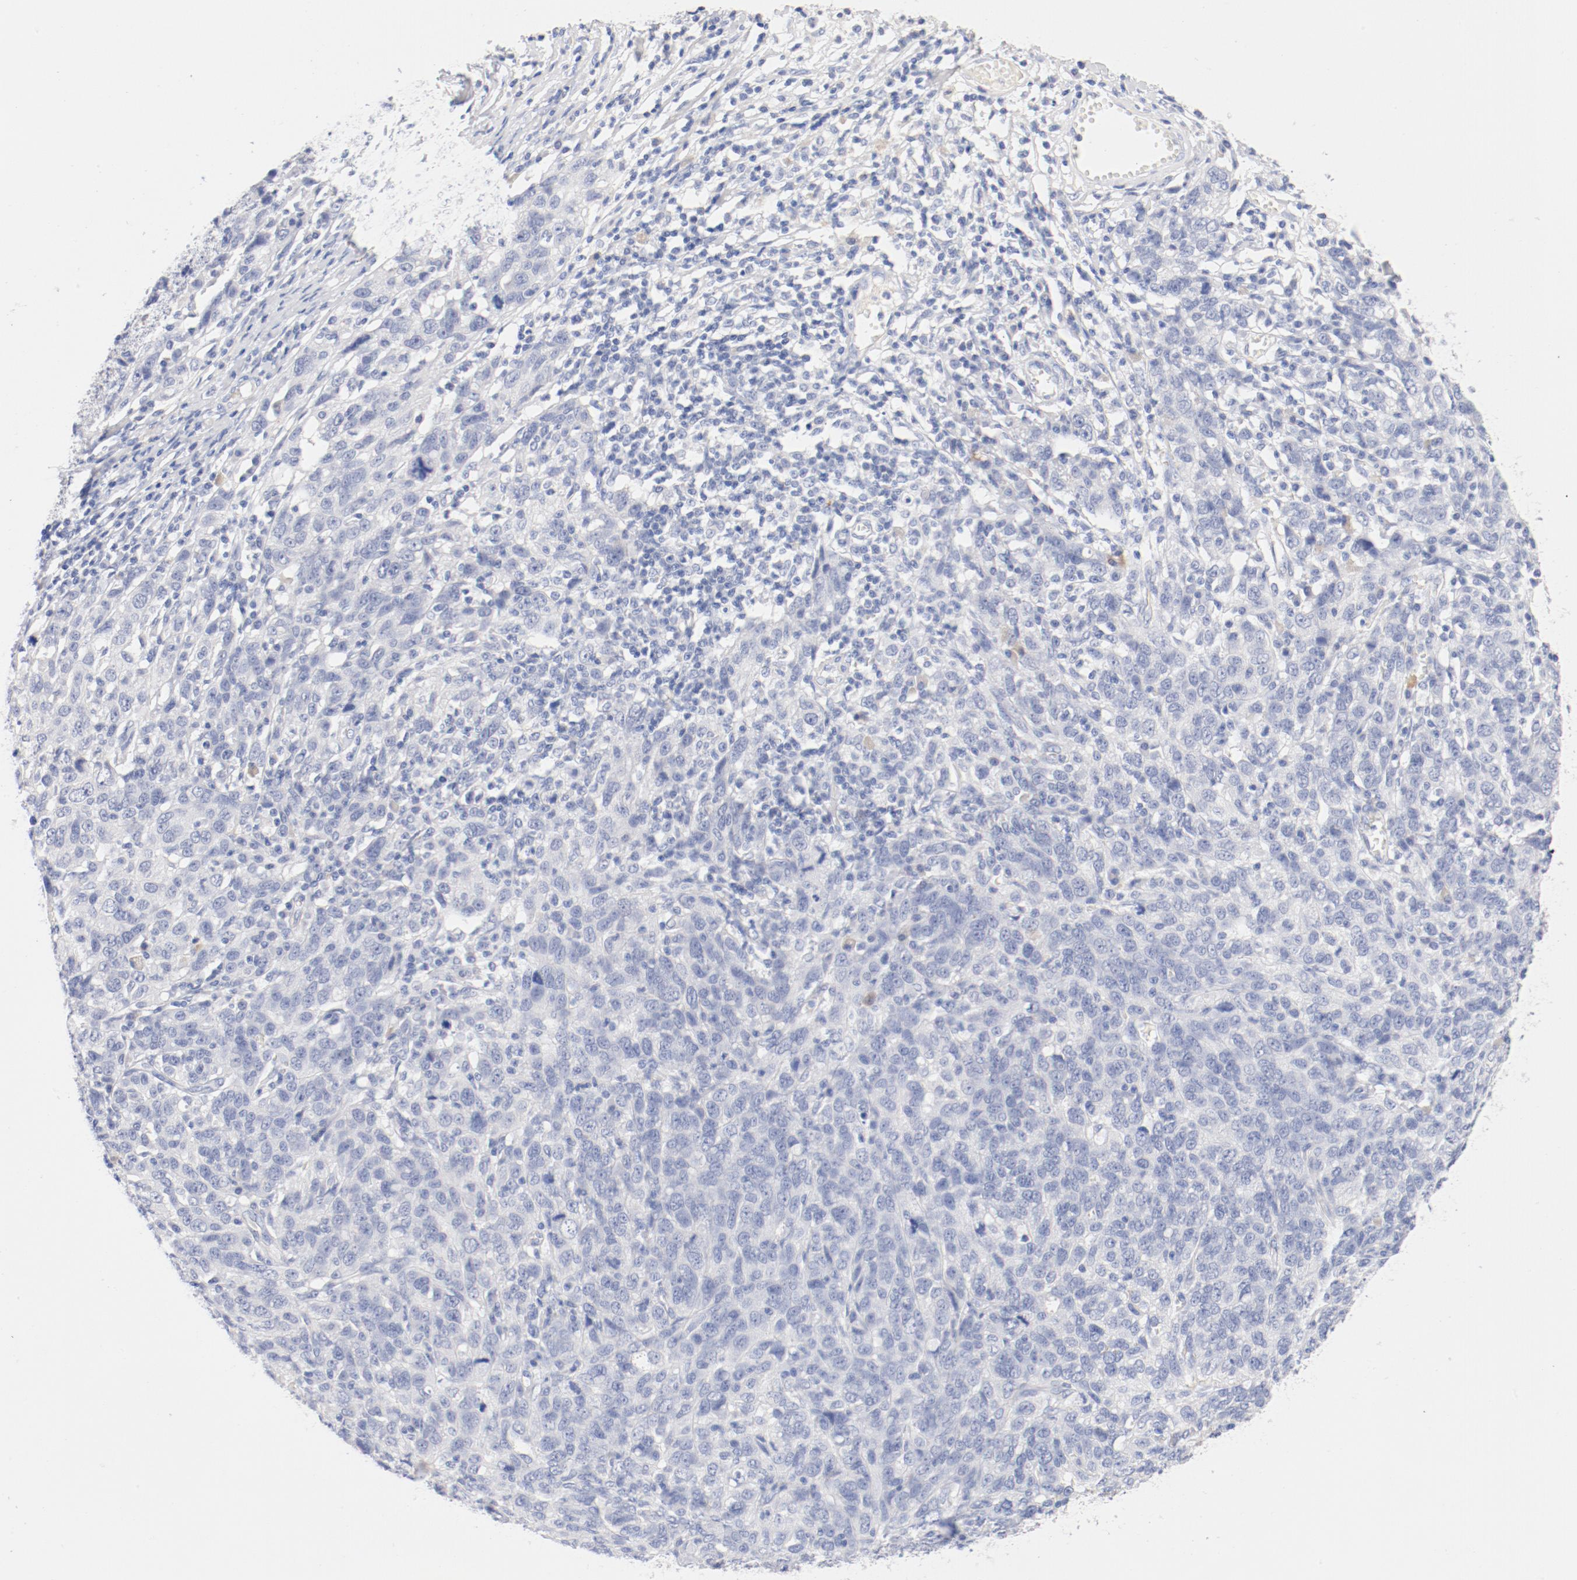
{"staining": {"intensity": "negative", "quantity": "none", "location": "none"}, "tissue": "ovarian cancer", "cell_type": "Tumor cells", "image_type": "cancer", "snomed": [{"axis": "morphology", "description": "Cystadenocarcinoma, serous, NOS"}, {"axis": "topography", "description": "Ovary"}], "caption": "IHC photomicrograph of ovarian serous cystadenocarcinoma stained for a protein (brown), which reveals no expression in tumor cells.", "gene": "HOMER1", "patient": {"sex": "female", "age": 71}}